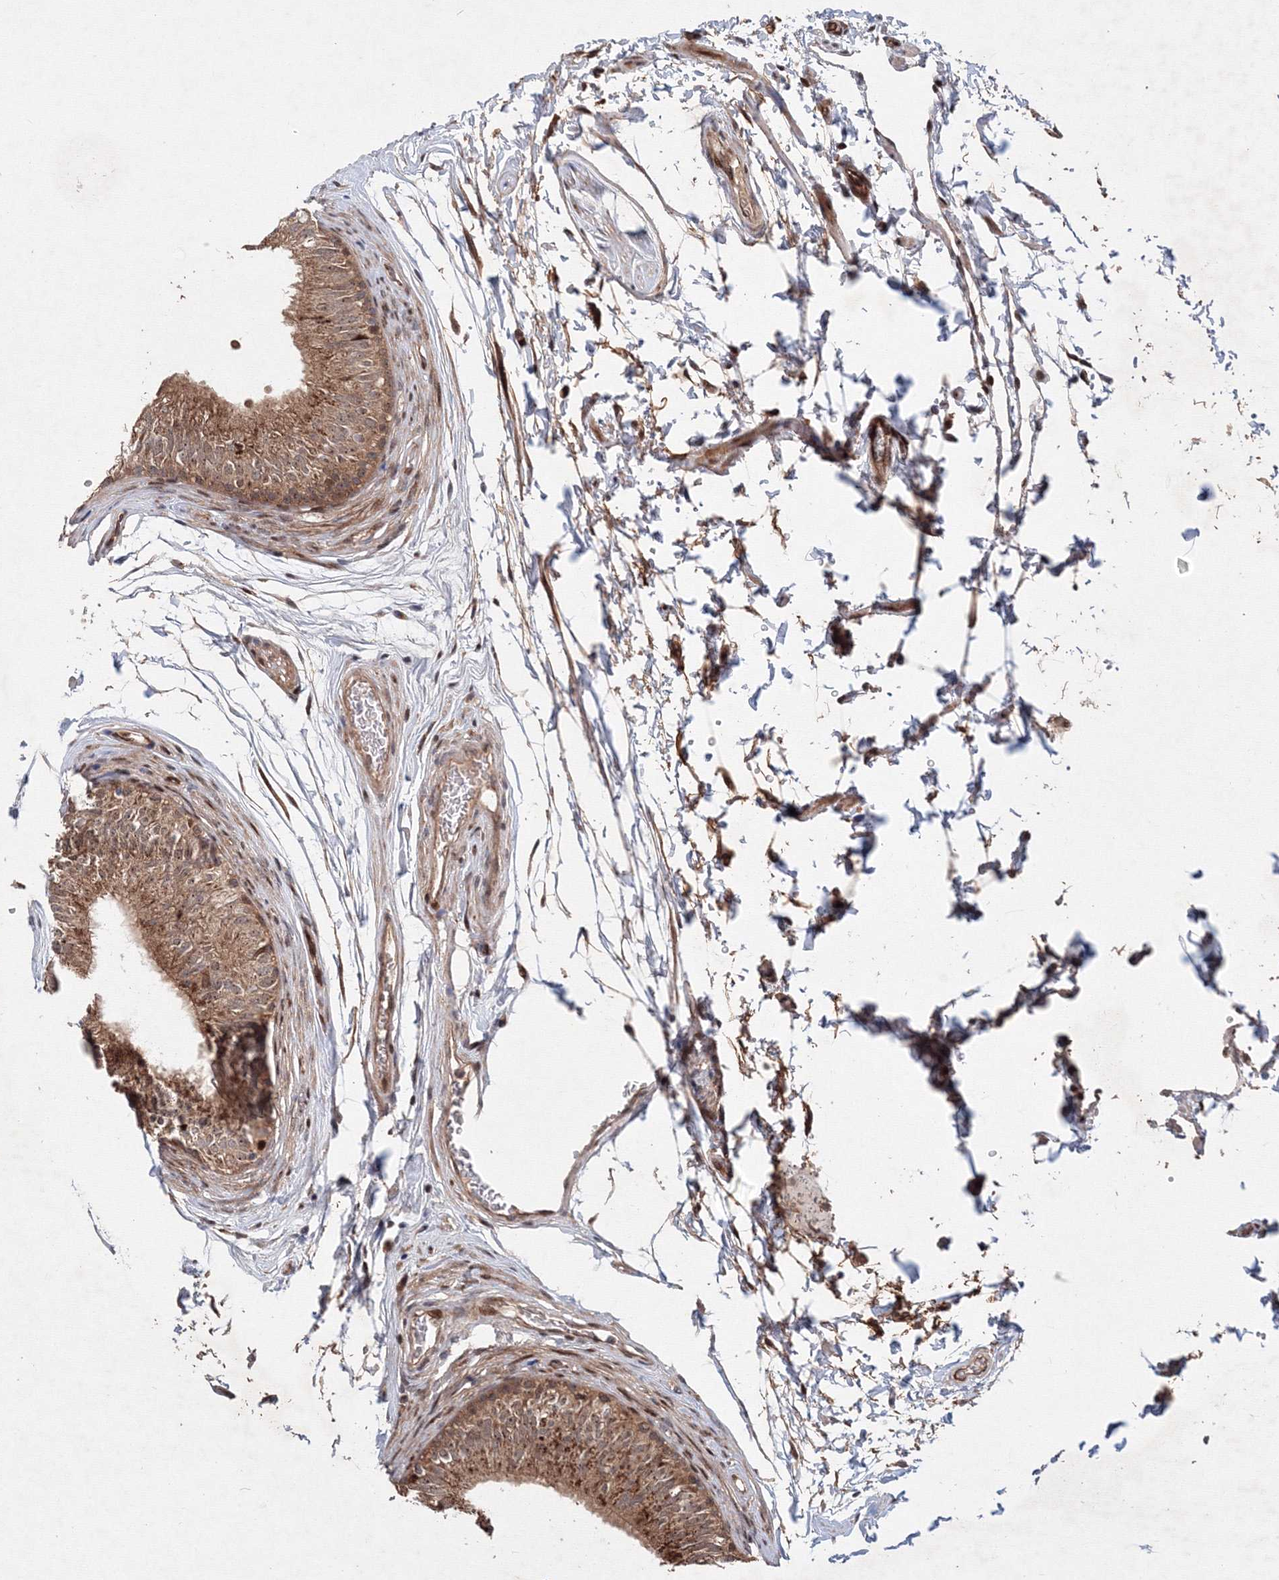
{"staining": {"intensity": "strong", "quantity": "25%-75%", "location": "cytoplasmic/membranous,nuclear"}, "tissue": "epididymis", "cell_type": "Glandular cells", "image_type": "normal", "snomed": [{"axis": "morphology", "description": "Normal tissue, NOS"}, {"axis": "topography", "description": "Epididymis"}], "caption": "Immunohistochemistry of normal epididymis demonstrates high levels of strong cytoplasmic/membranous,nuclear positivity in about 25%-75% of glandular cells. (DAB IHC with brightfield microscopy, high magnification).", "gene": "ANKAR", "patient": {"sex": "male", "age": 36}}